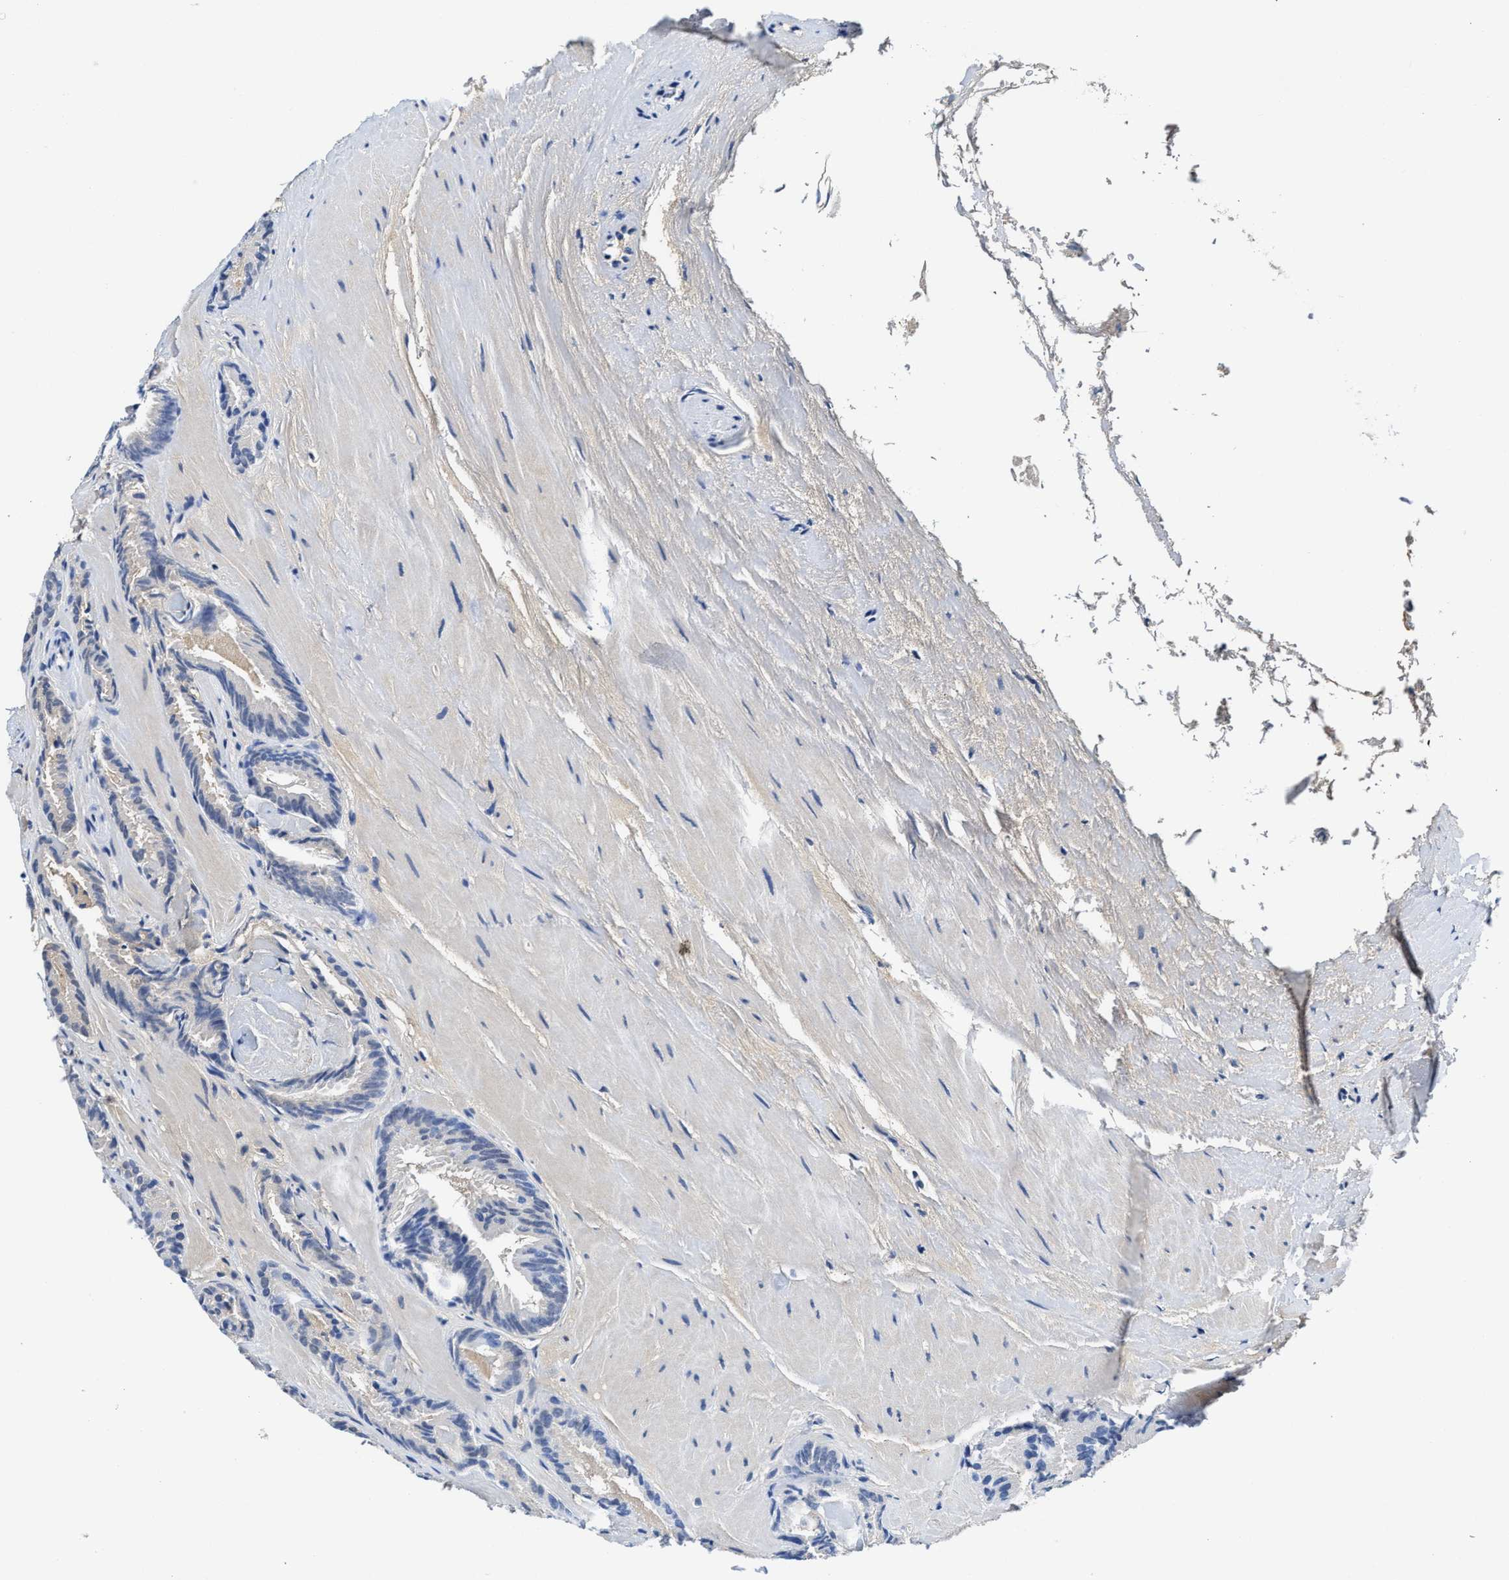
{"staining": {"intensity": "negative", "quantity": "none", "location": "none"}, "tissue": "prostate cancer", "cell_type": "Tumor cells", "image_type": "cancer", "snomed": [{"axis": "morphology", "description": "Adenocarcinoma, Low grade"}, {"axis": "topography", "description": "Prostate"}], "caption": "IHC of prostate cancer (adenocarcinoma (low-grade)) reveals no positivity in tumor cells.", "gene": "GC", "patient": {"sex": "male", "age": 51}}